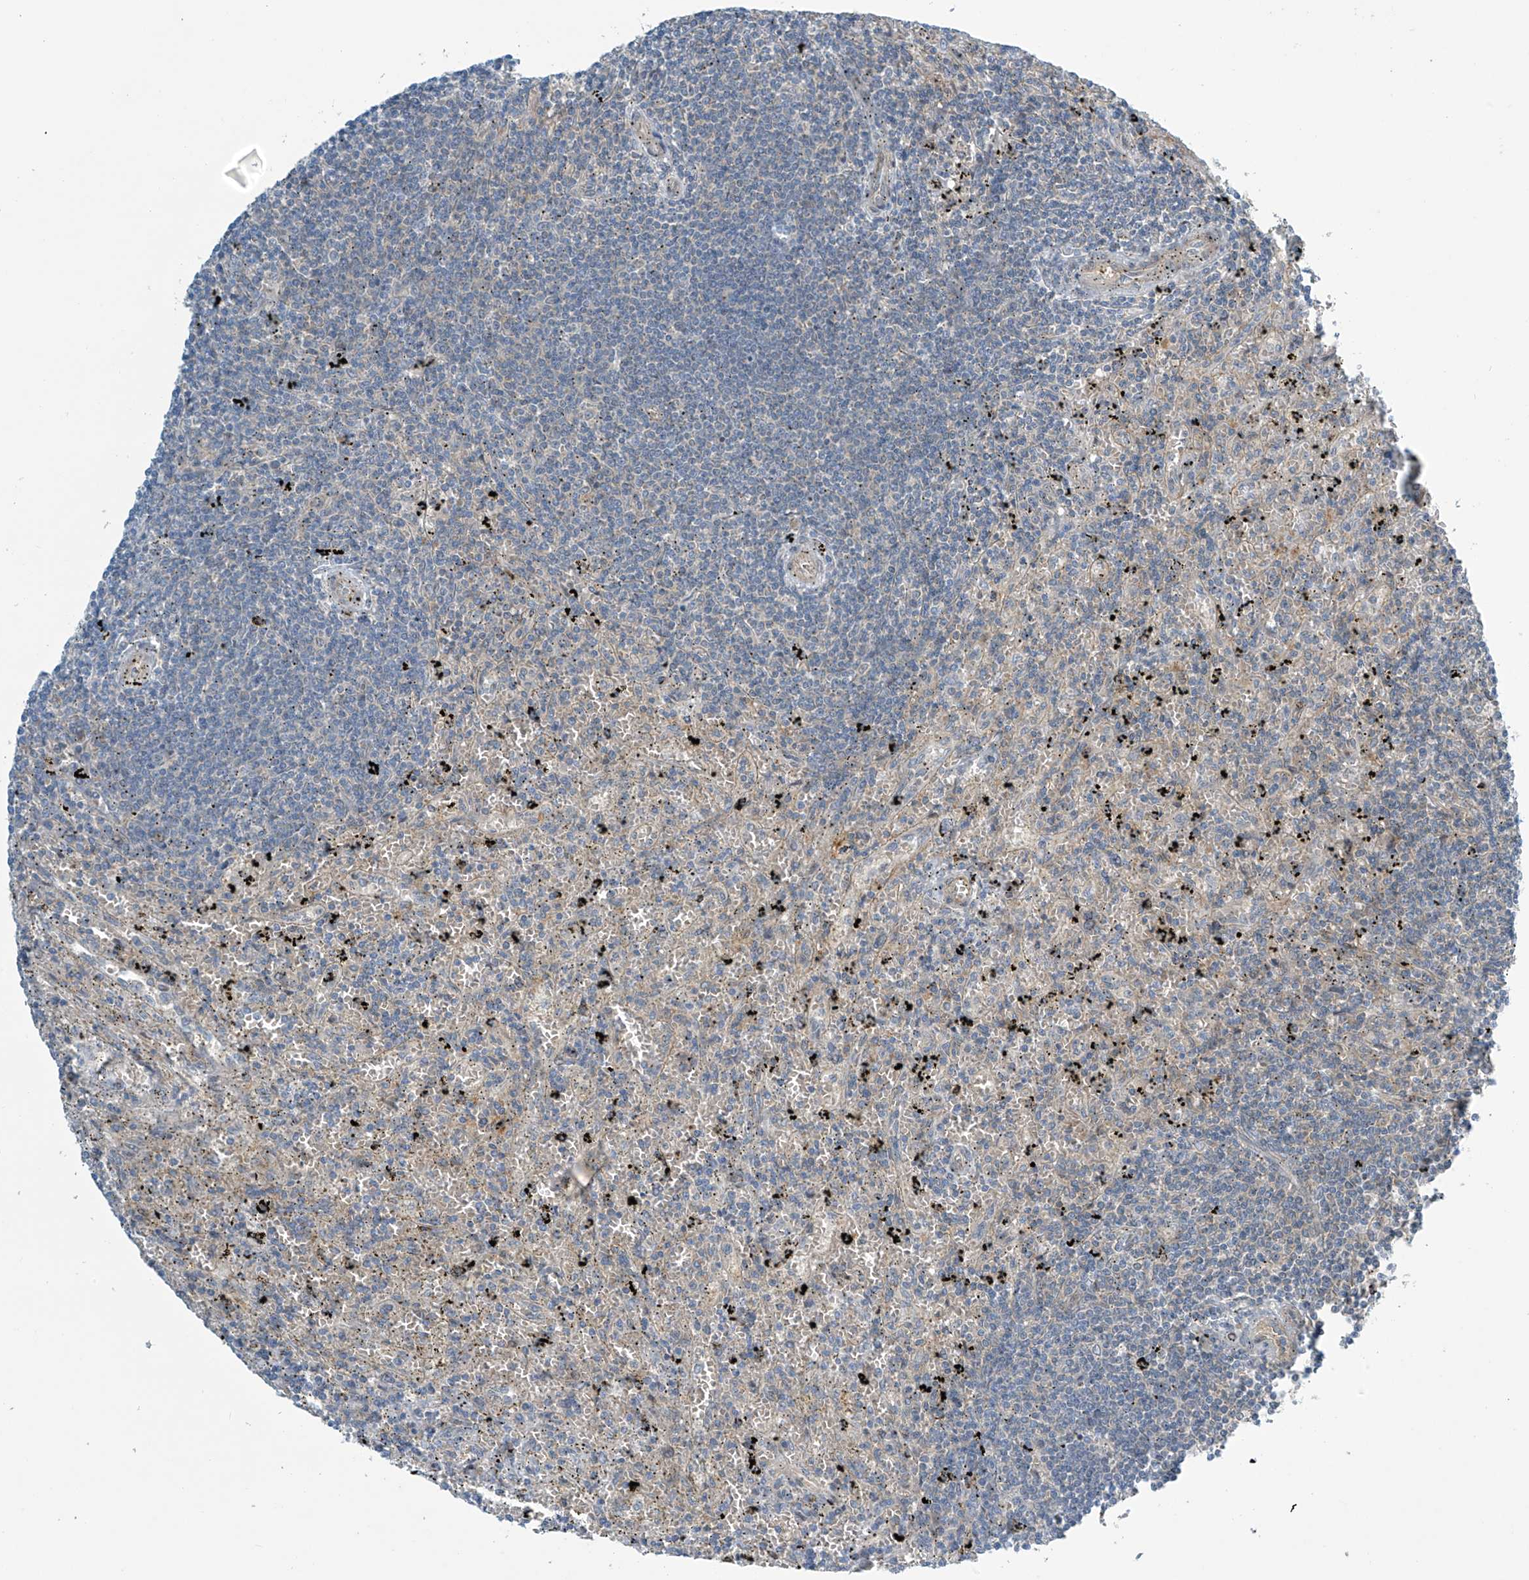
{"staining": {"intensity": "negative", "quantity": "none", "location": "none"}, "tissue": "lymphoma", "cell_type": "Tumor cells", "image_type": "cancer", "snomed": [{"axis": "morphology", "description": "Malignant lymphoma, non-Hodgkin's type, Low grade"}, {"axis": "topography", "description": "Spleen"}], "caption": "An IHC micrograph of lymphoma is shown. There is no staining in tumor cells of lymphoma.", "gene": "FSD1L", "patient": {"sex": "male", "age": 76}}